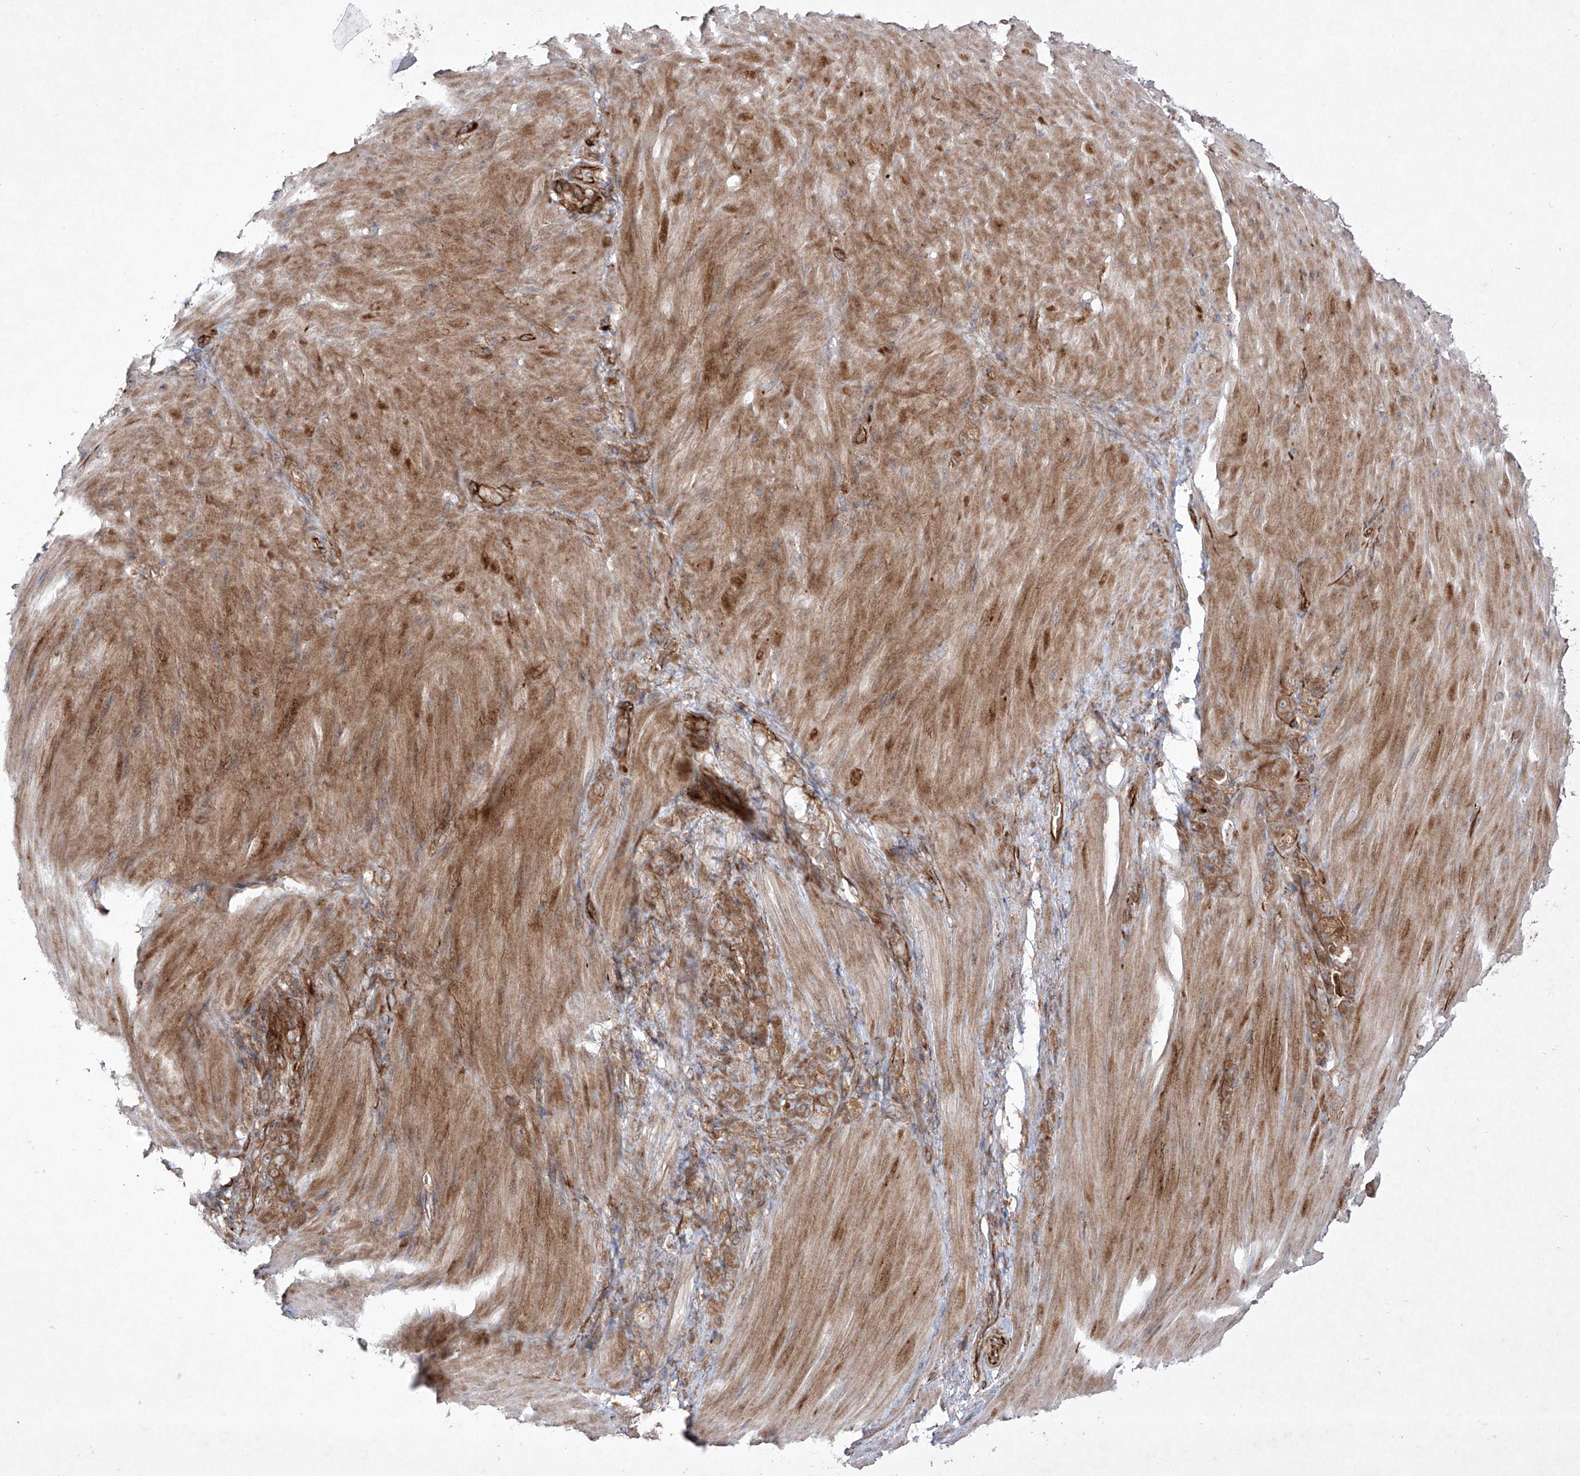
{"staining": {"intensity": "moderate", "quantity": ">75%", "location": "cytoplasmic/membranous"}, "tissue": "stomach cancer", "cell_type": "Tumor cells", "image_type": "cancer", "snomed": [{"axis": "morphology", "description": "Normal tissue, NOS"}, {"axis": "morphology", "description": "Adenocarcinoma, NOS"}, {"axis": "topography", "description": "Stomach"}], "caption": "Protein expression analysis of stomach cancer reveals moderate cytoplasmic/membranous positivity in about >75% of tumor cells.", "gene": "YKT6", "patient": {"sex": "male", "age": 82}}